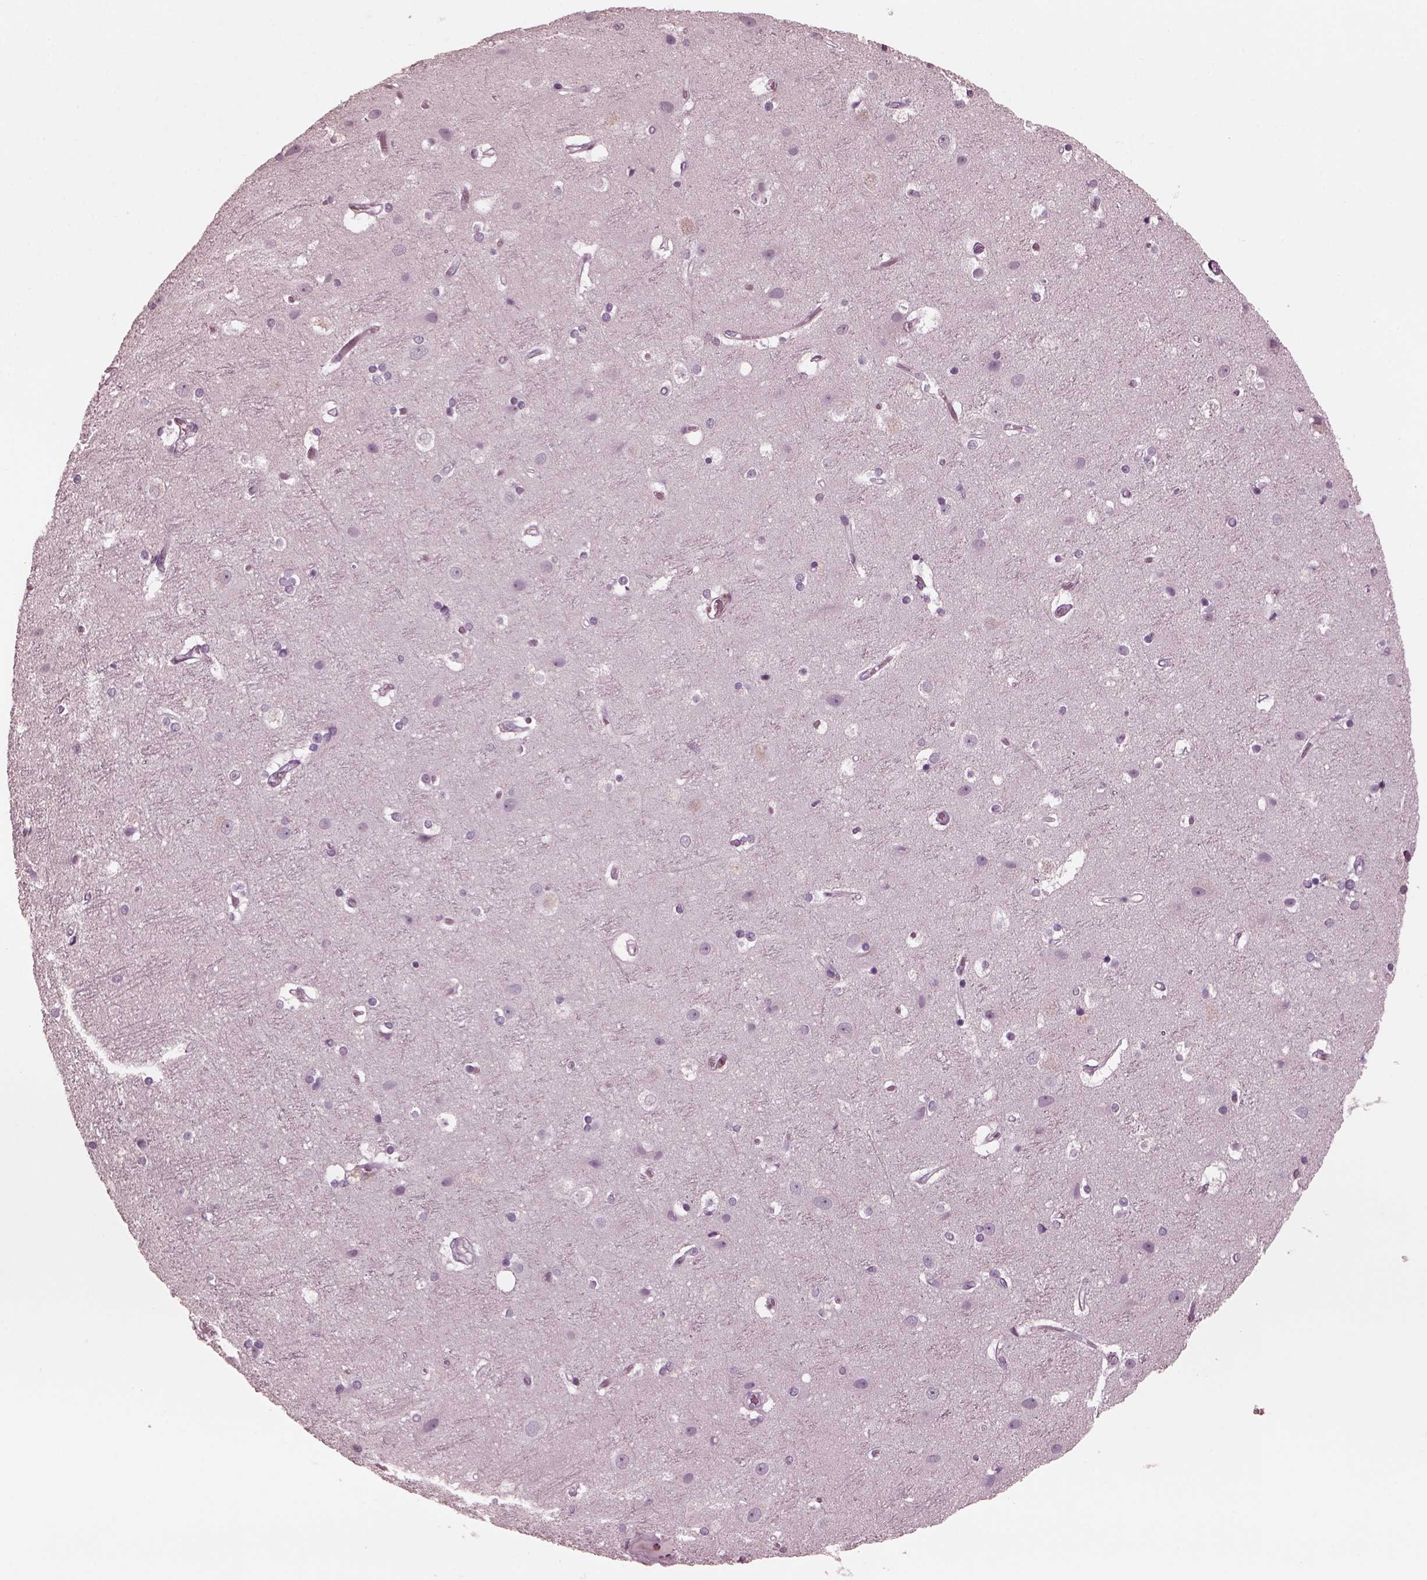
{"staining": {"intensity": "negative", "quantity": "none", "location": "none"}, "tissue": "cerebral cortex", "cell_type": "Endothelial cells", "image_type": "normal", "snomed": [{"axis": "morphology", "description": "Normal tissue, NOS"}, {"axis": "topography", "description": "Cerebral cortex"}], "caption": "This is an IHC micrograph of benign human cerebral cortex. There is no positivity in endothelial cells.", "gene": "CGA", "patient": {"sex": "female", "age": 52}}